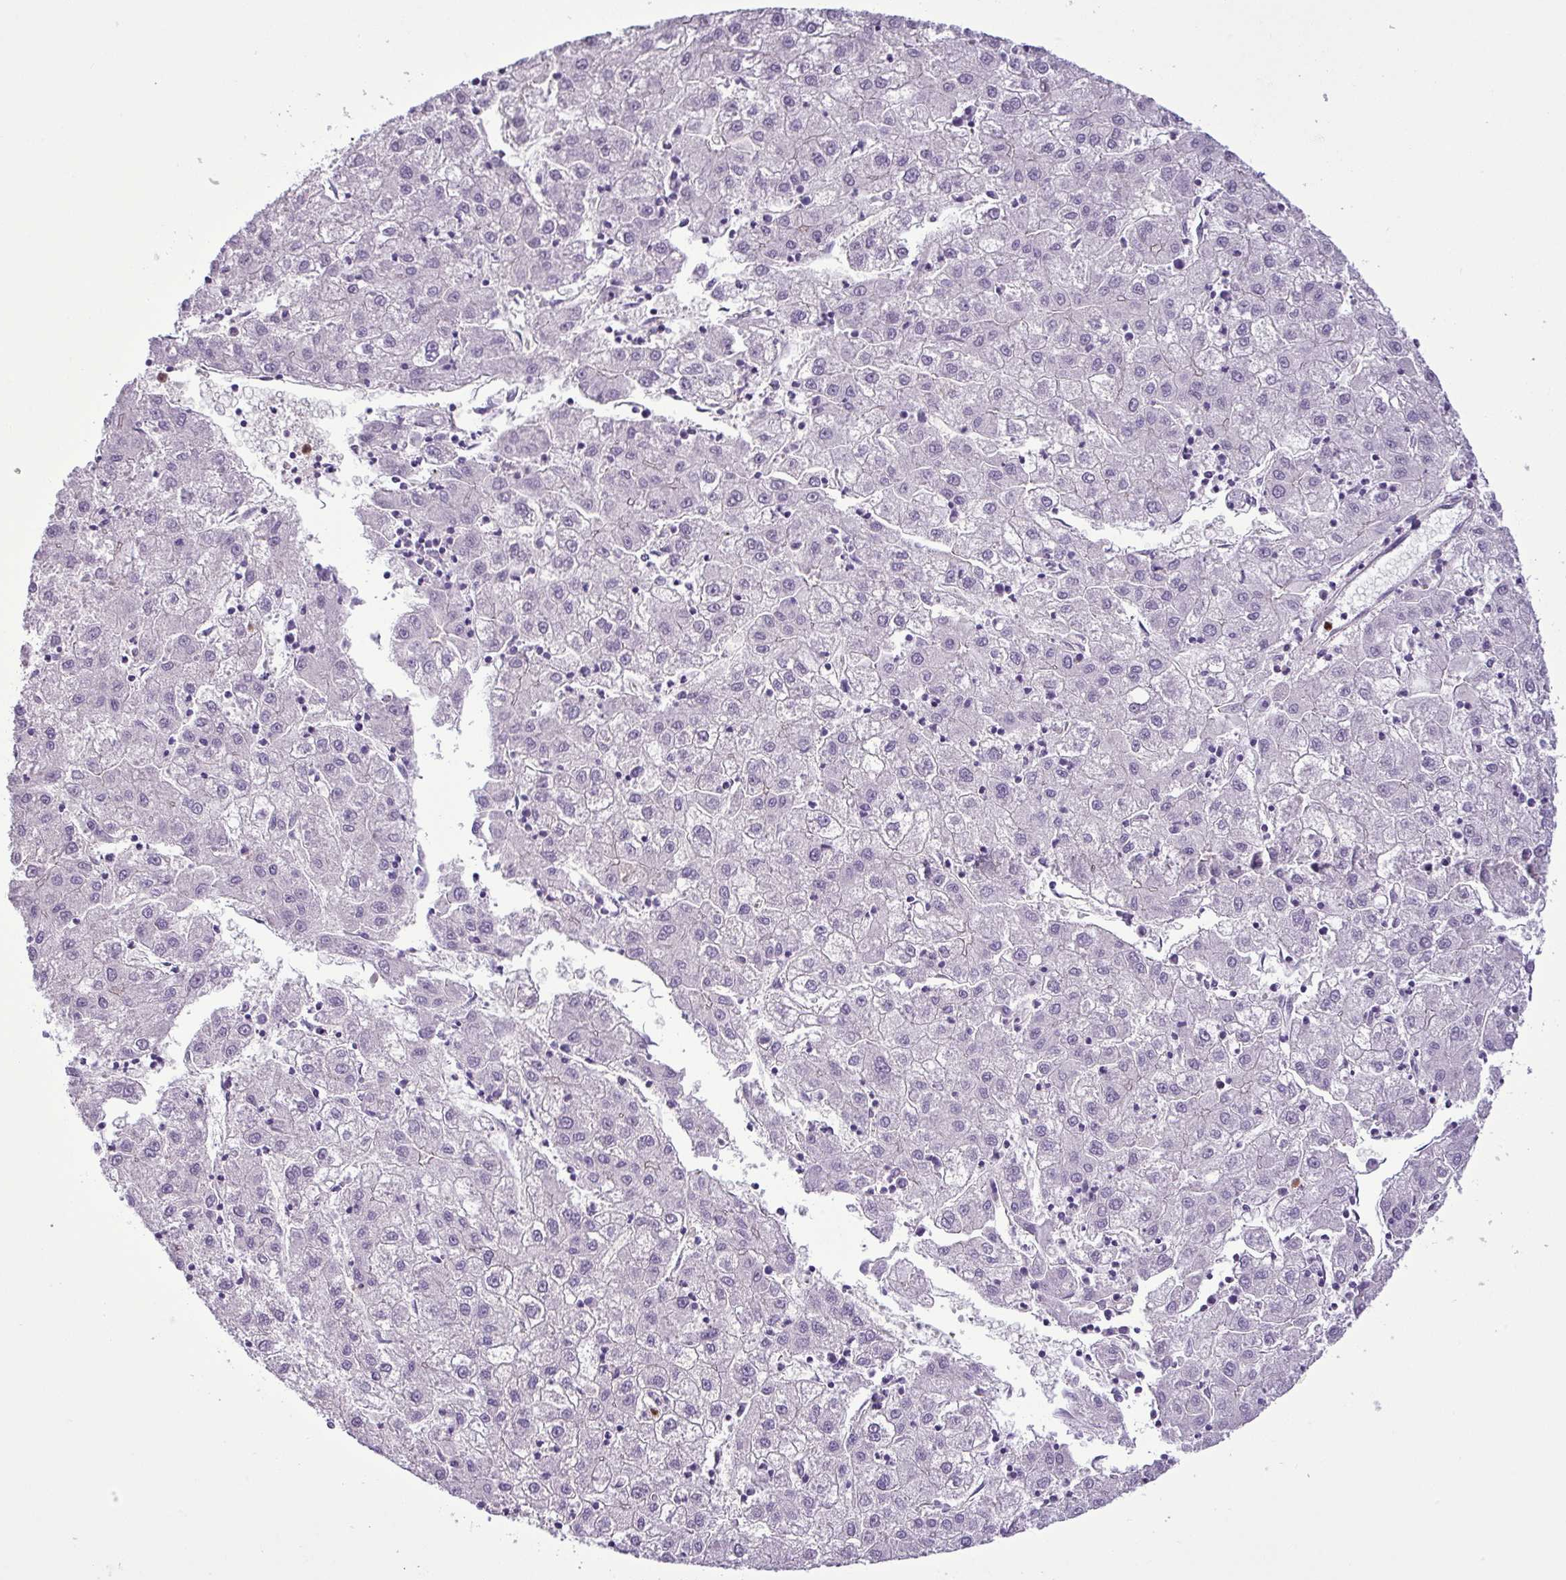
{"staining": {"intensity": "negative", "quantity": "none", "location": "none"}, "tissue": "liver cancer", "cell_type": "Tumor cells", "image_type": "cancer", "snomed": [{"axis": "morphology", "description": "Carcinoma, Hepatocellular, NOS"}, {"axis": "topography", "description": "Liver"}], "caption": "Immunohistochemistry of human hepatocellular carcinoma (liver) demonstrates no staining in tumor cells.", "gene": "NBEAL2", "patient": {"sex": "male", "age": 72}}